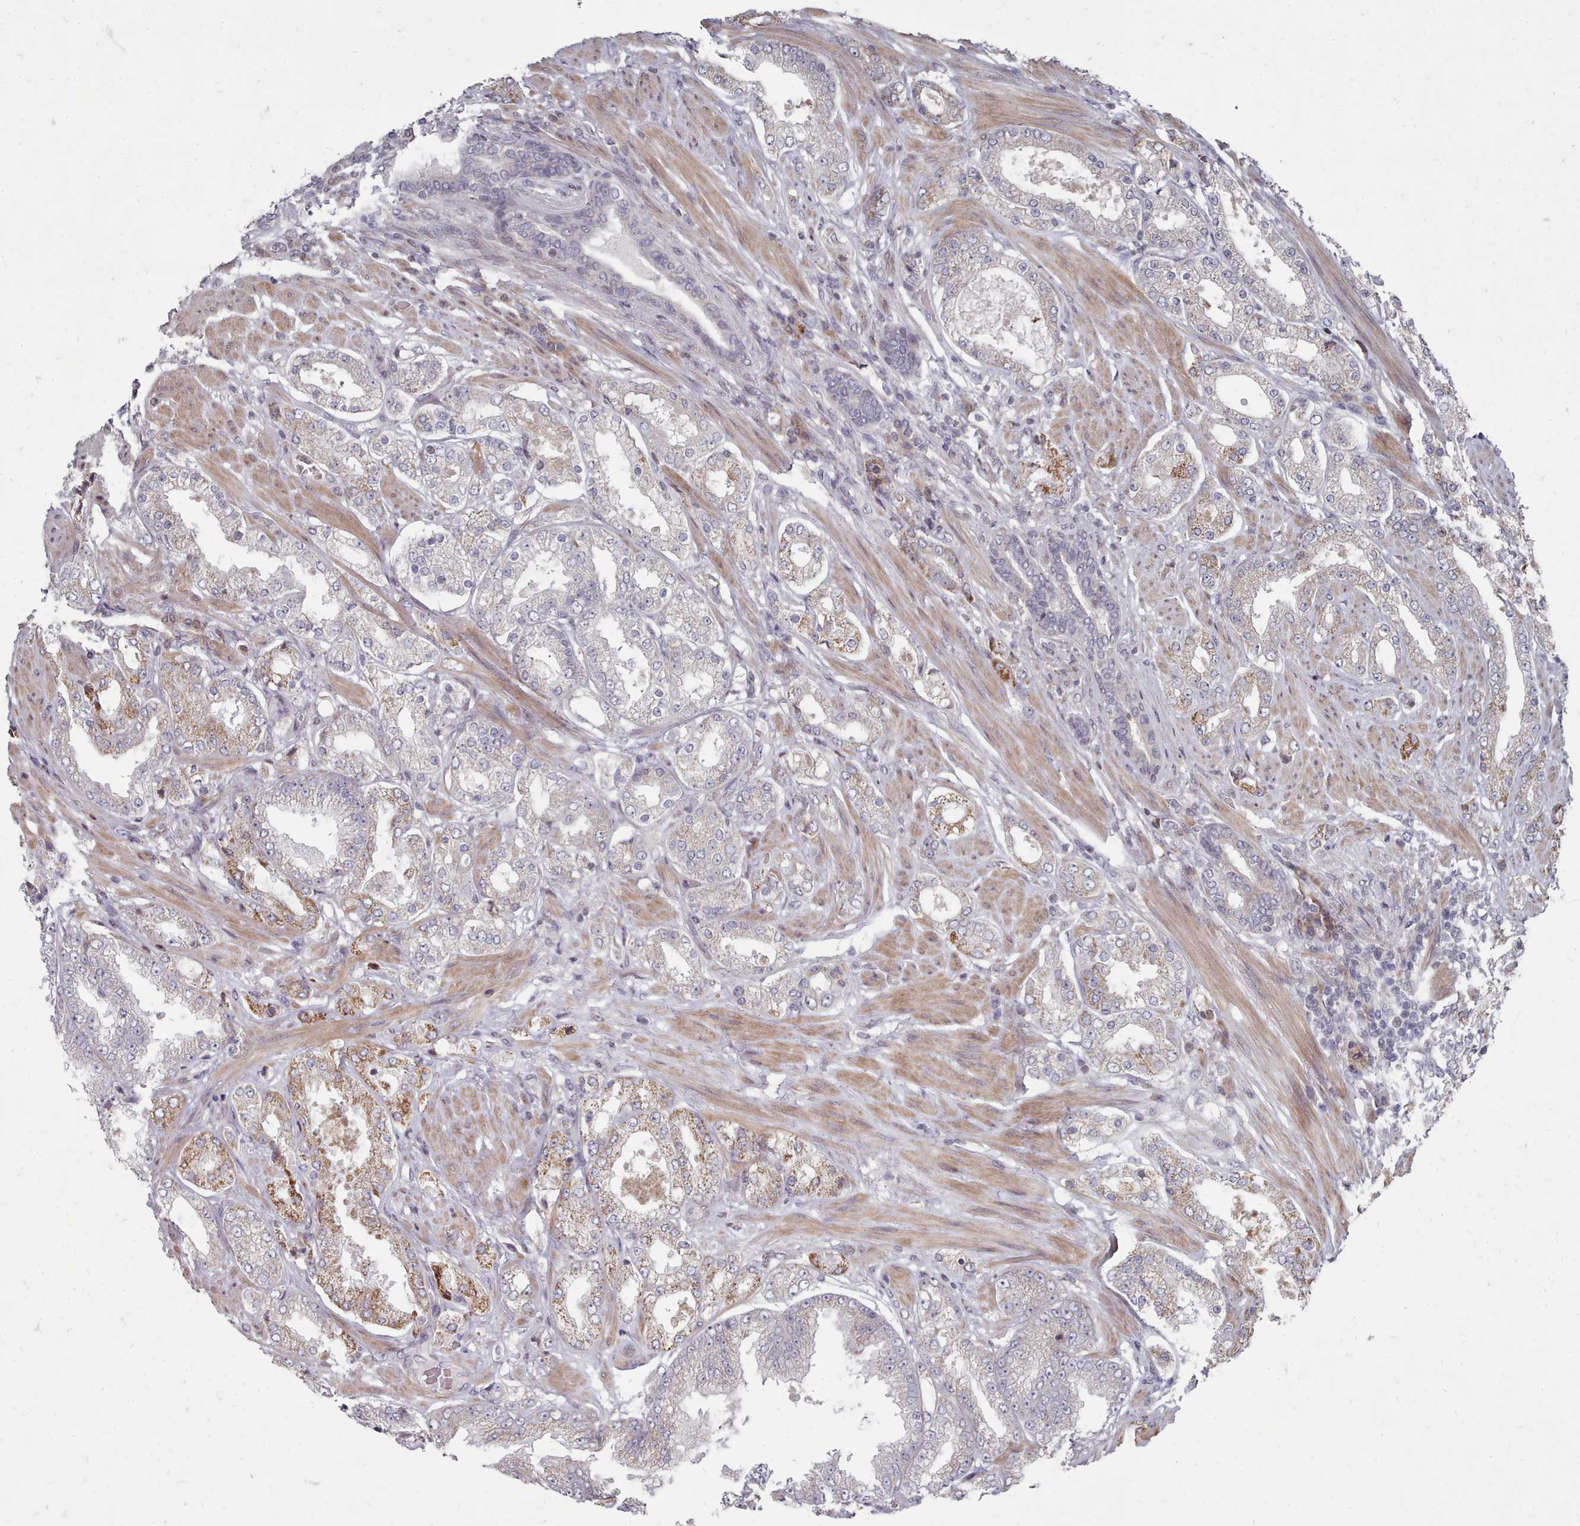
{"staining": {"intensity": "moderate", "quantity": "<25%", "location": "cytoplasmic/membranous"}, "tissue": "prostate cancer", "cell_type": "Tumor cells", "image_type": "cancer", "snomed": [{"axis": "morphology", "description": "Adenocarcinoma, High grade"}, {"axis": "topography", "description": "Prostate"}], "caption": "Immunohistochemical staining of prostate cancer (adenocarcinoma (high-grade)) exhibits low levels of moderate cytoplasmic/membranous expression in approximately <25% of tumor cells.", "gene": "ACKR3", "patient": {"sex": "male", "age": 68}}